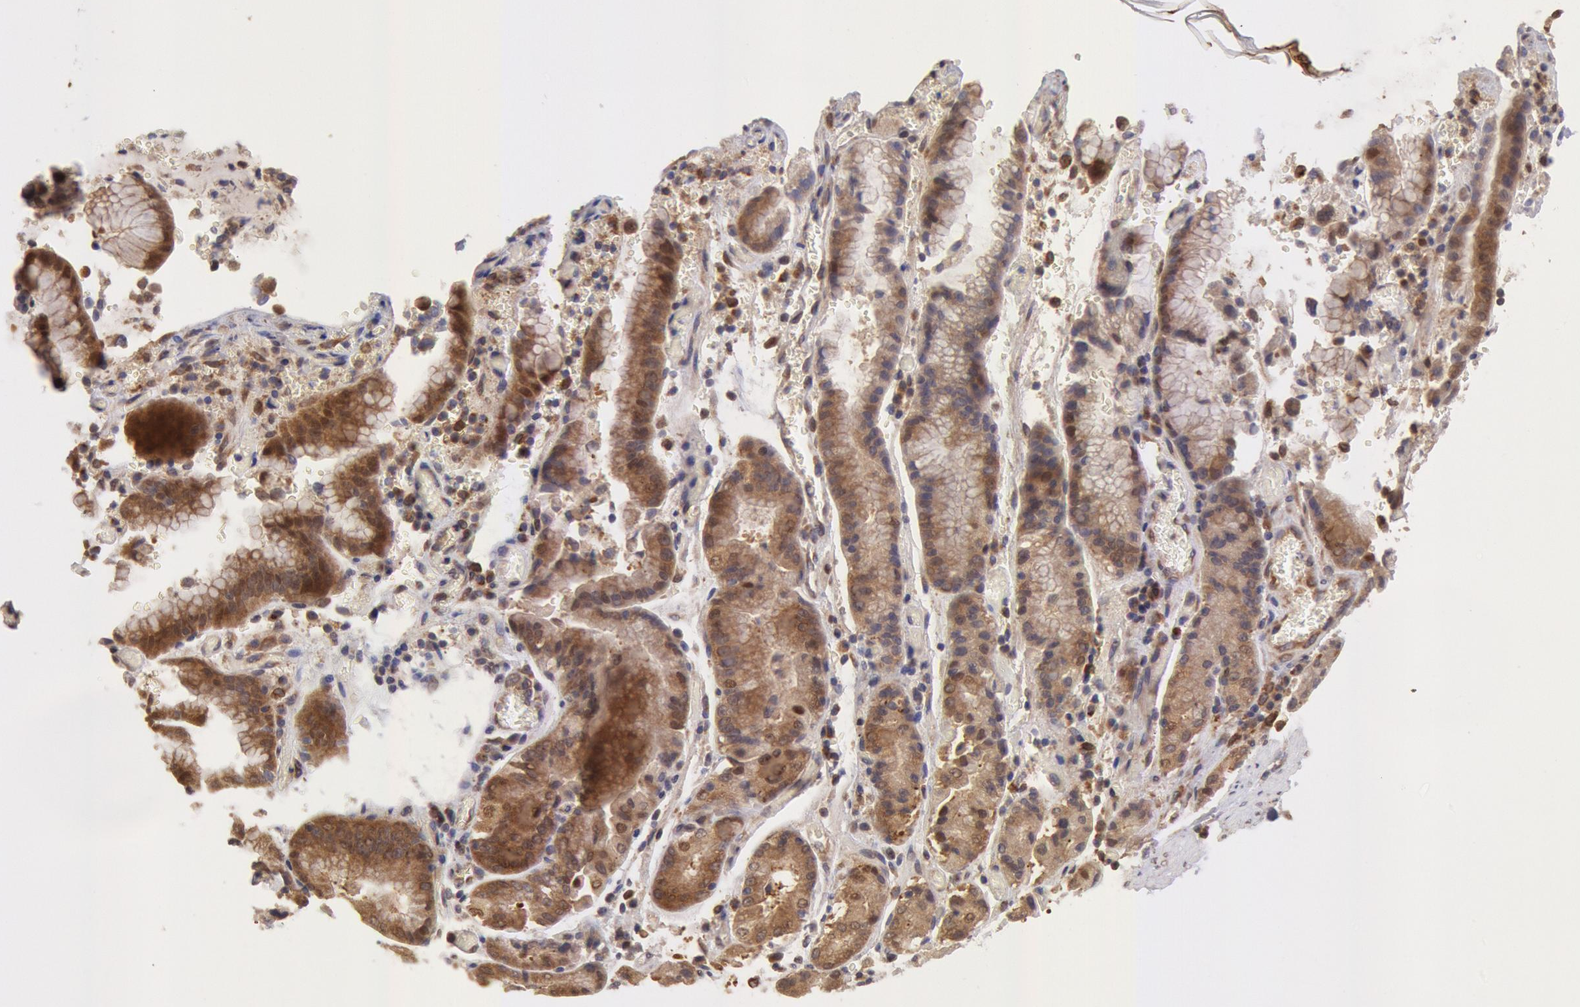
{"staining": {"intensity": "strong", "quantity": ">75%", "location": "cytoplasmic/membranous,nuclear"}, "tissue": "stomach cancer", "cell_type": "Tumor cells", "image_type": "cancer", "snomed": [{"axis": "morphology", "description": "Adenocarcinoma, NOS"}, {"axis": "topography", "description": "Stomach, upper"}], "caption": "IHC histopathology image of human stomach adenocarcinoma stained for a protein (brown), which shows high levels of strong cytoplasmic/membranous and nuclear positivity in approximately >75% of tumor cells.", "gene": "COMT", "patient": {"sex": "male", "age": 71}}